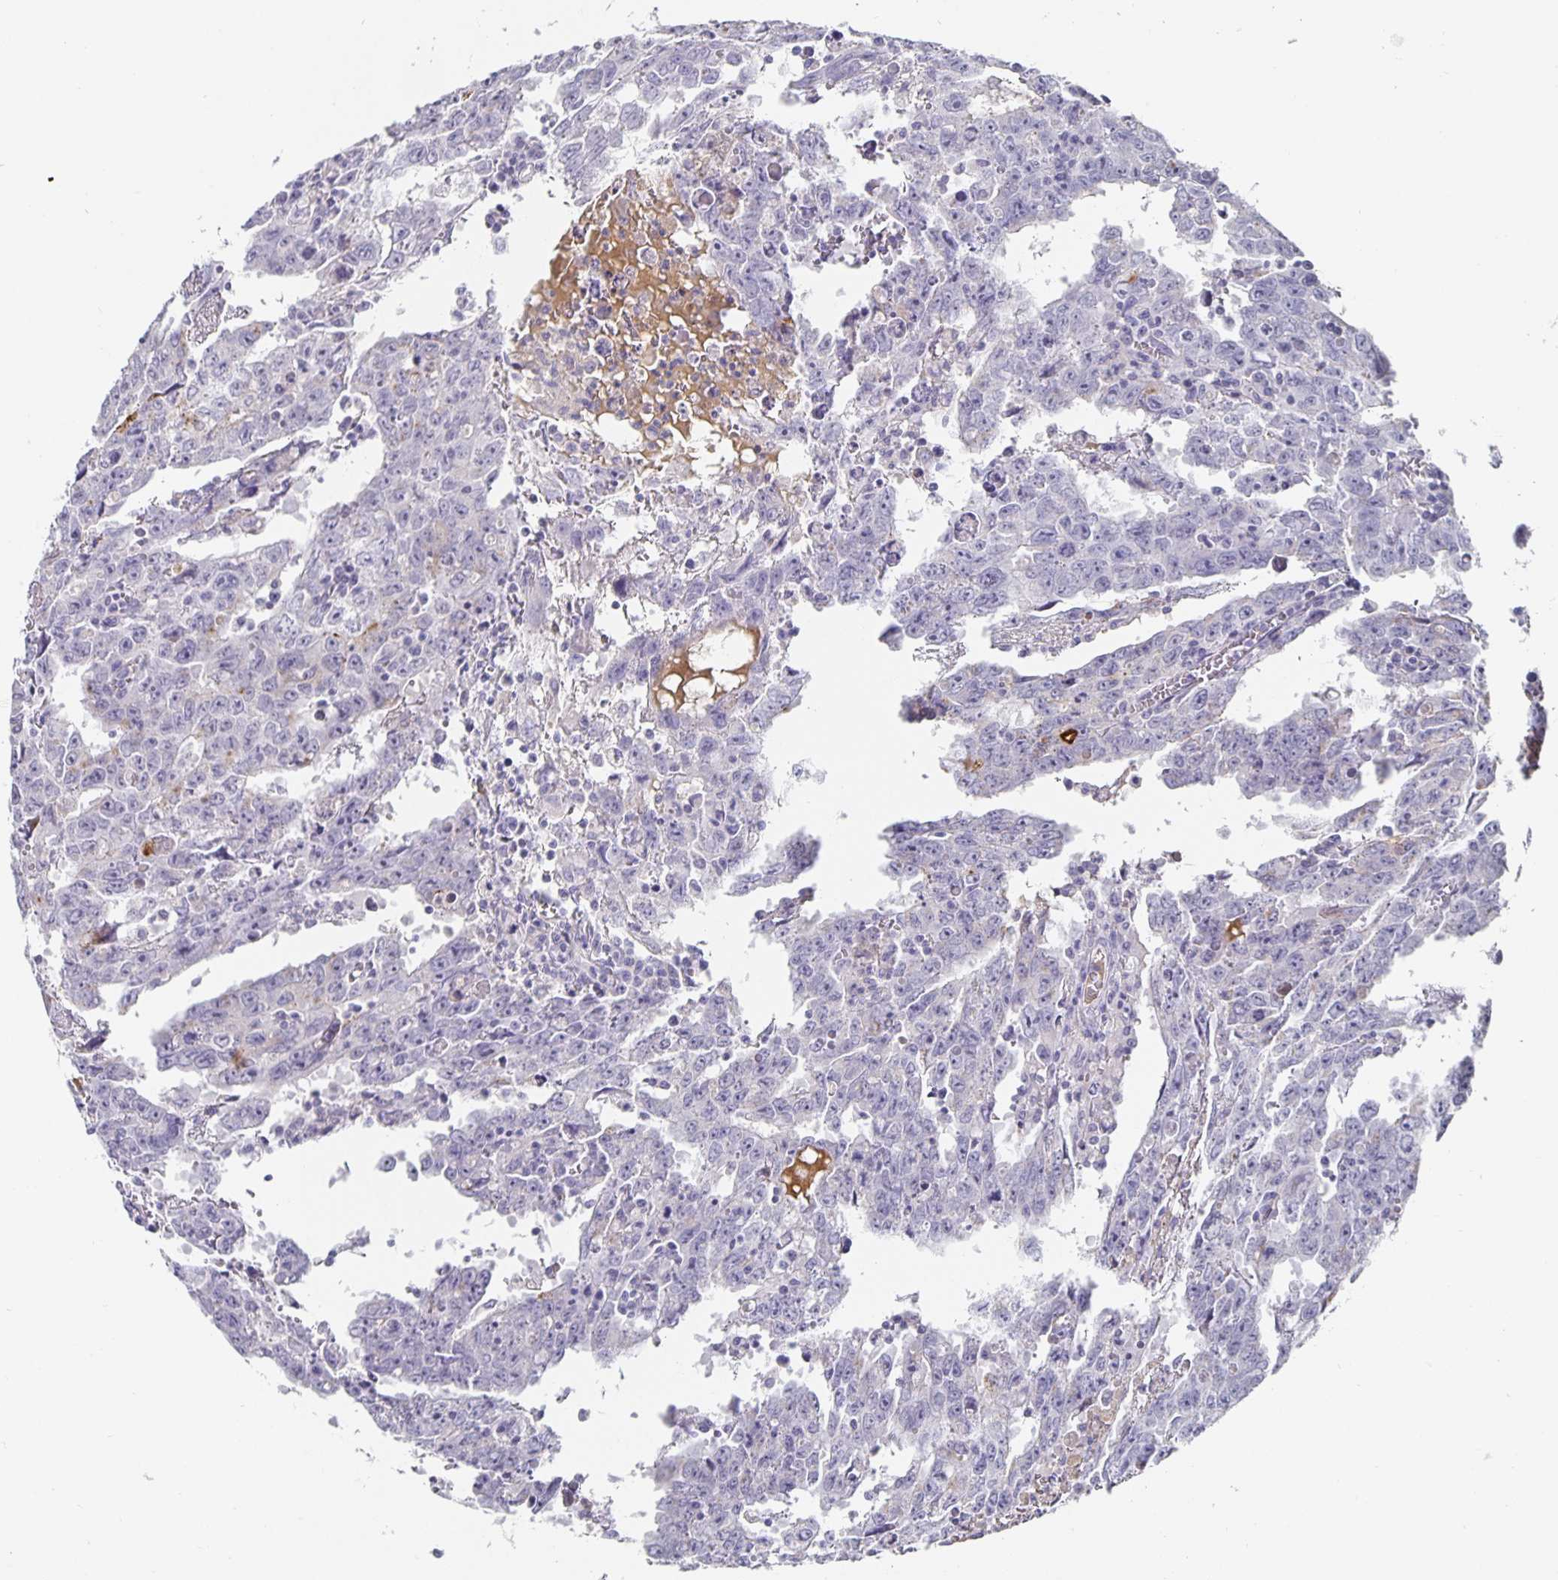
{"staining": {"intensity": "negative", "quantity": "none", "location": "none"}, "tissue": "testis cancer", "cell_type": "Tumor cells", "image_type": "cancer", "snomed": [{"axis": "morphology", "description": "Carcinoma, Embryonal, NOS"}, {"axis": "topography", "description": "Testis"}], "caption": "This is an IHC image of human embryonal carcinoma (testis). There is no expression in tumor cells.", "gene": "CHGA", "patient": {"sex": "male", "age": 22}}